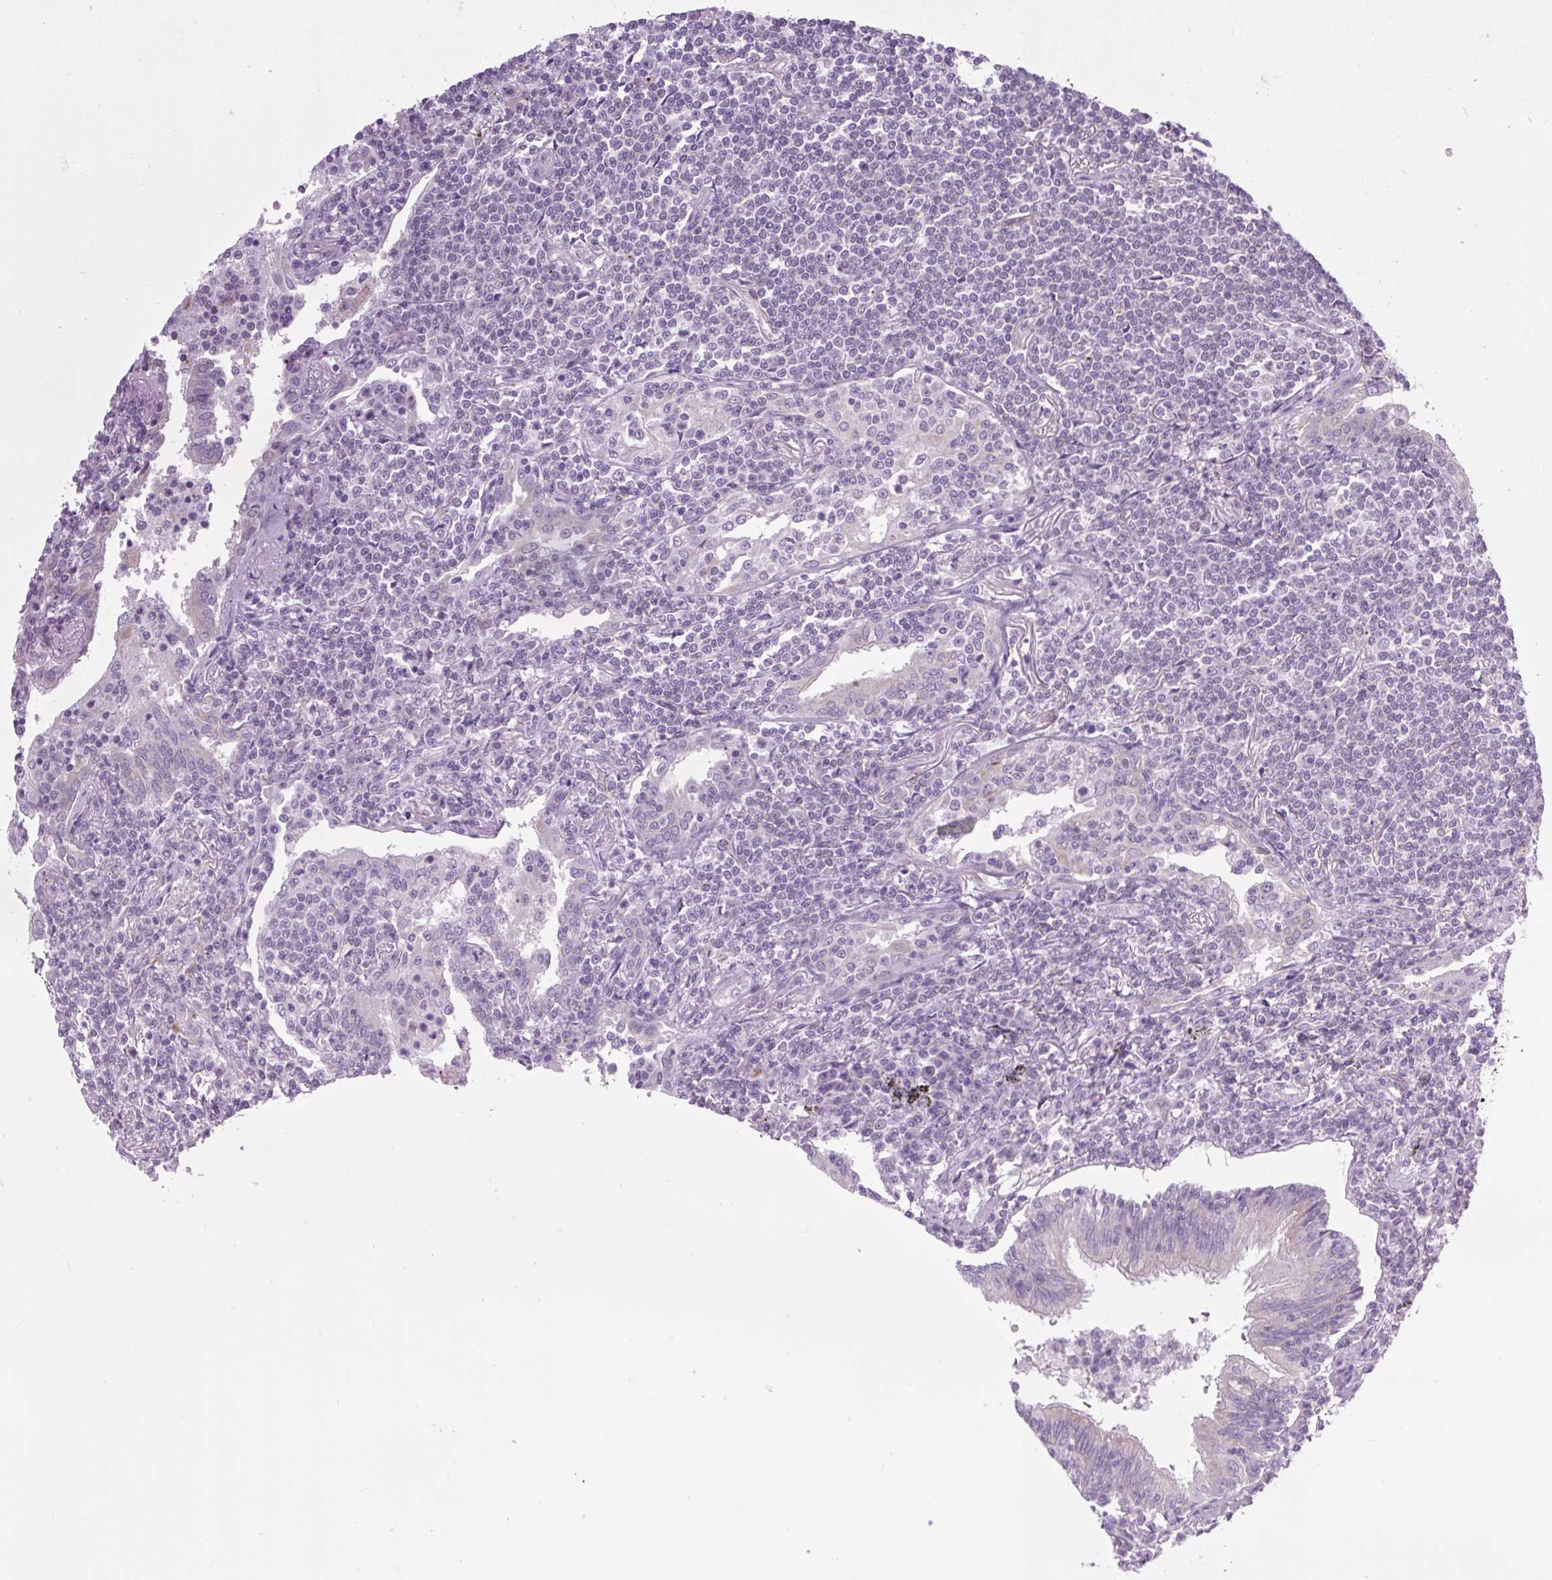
{"staining": {"intensity": "negative", "quantity": "none", "location": "none"}, "tissue": "lymphoma", "cell_type": "Tumor cells", "image_type": "cancer", "snomed": [{"axis": "morphology", "description": "Malignant lymphoma, non-Hodgkin's type, Low grade"}, {"axis": "topography", "description": "Lung"}], "caption": "Immunohistochemistry (IHC) photomicrograph of neoplastic tissue: human lymphoma stained with DAB exhibits no significant protein positivity in tumor cells. Brightfield microscopy of IHC stained with DAB (3,3'-diaminobenzidine) (brown) and hematoxylin (blue), captured at high magnification.", "gene": "RNASE10", "patient": {"sex": "female", "age": 71}}